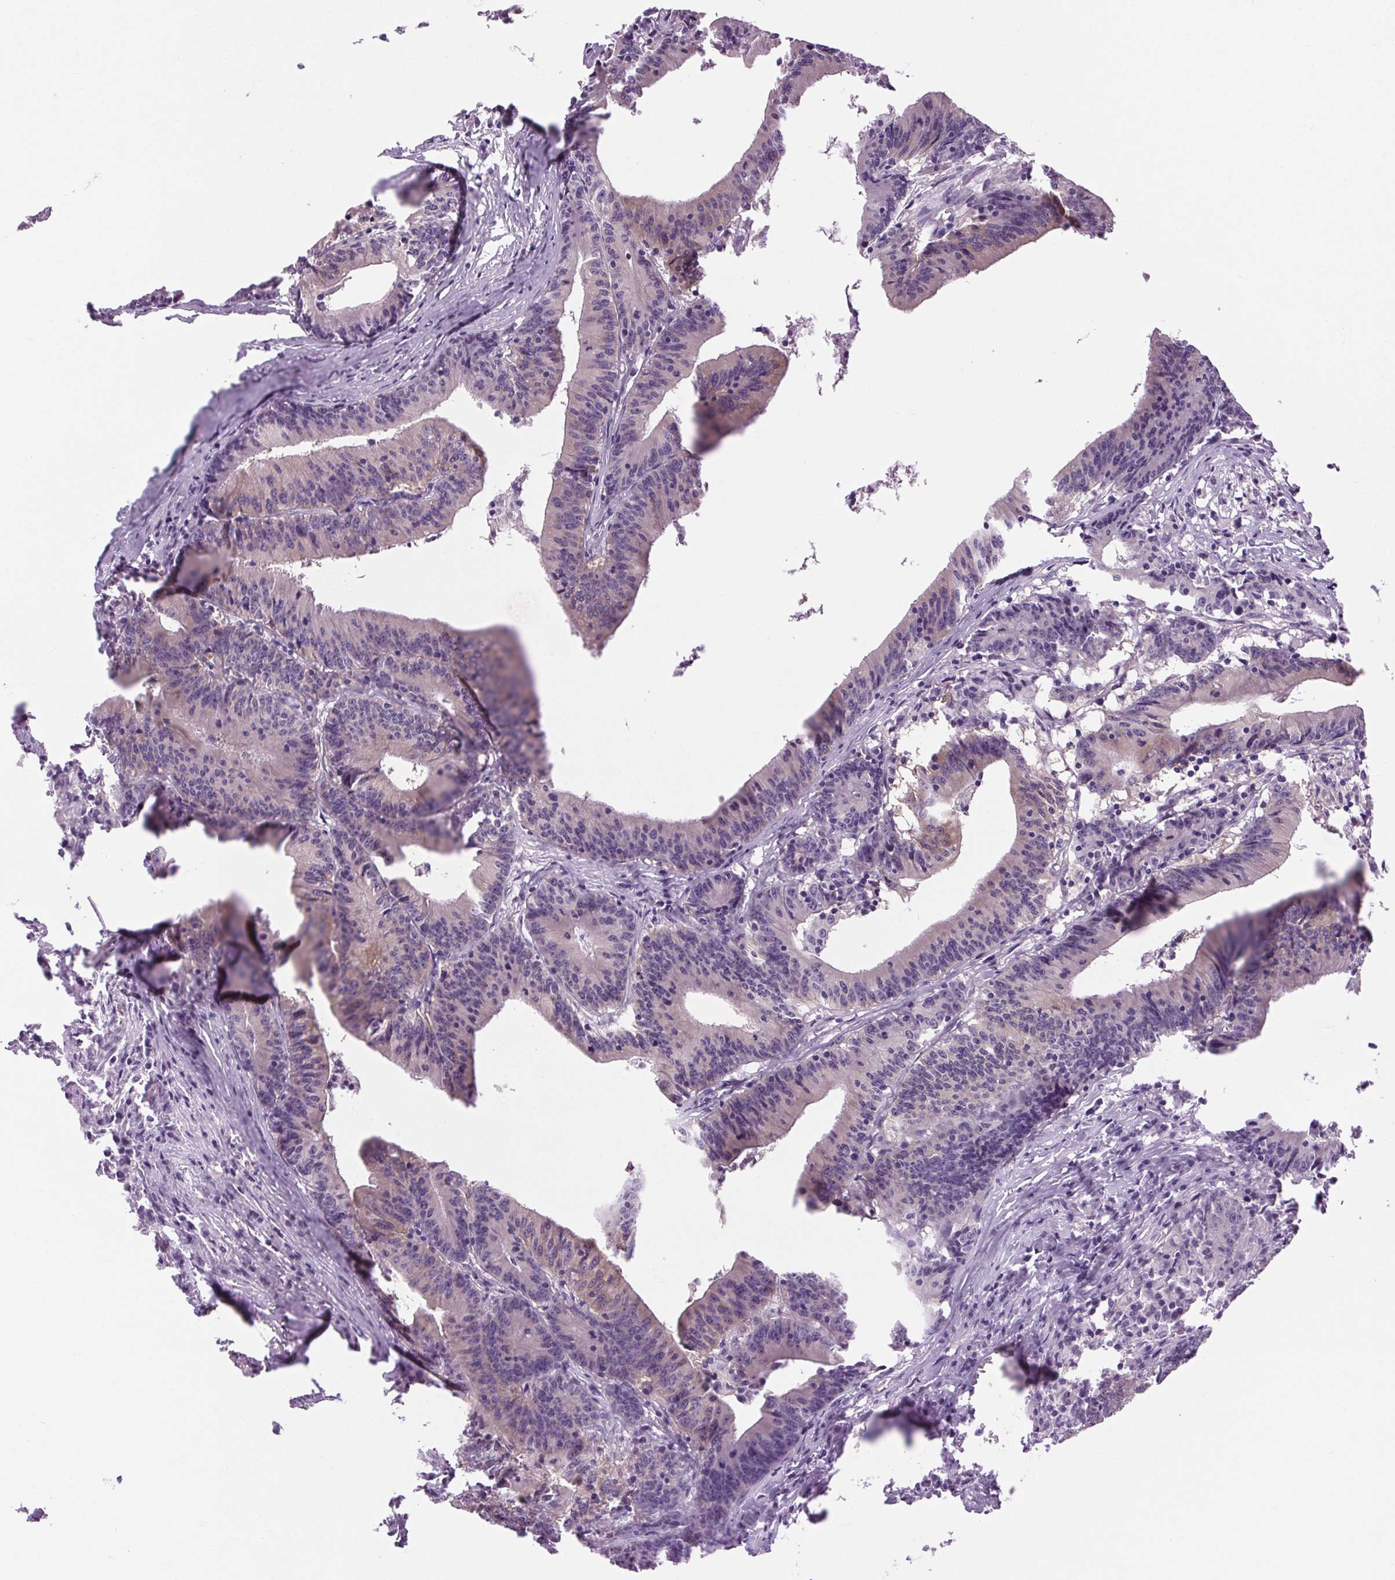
{"staining": {"intensity": "weak", "quantity": "<25%", "location": "cytoplasmic/membranous"}, "tissue": "colorectal cancer", "cell_type": "Tumor cells", "image_type": "cancer", "snomed": [{"axis": "morphology", "description": "Adenocarcinoma, NOS"}, {"axis": "topography", "description": "Colon"}], "caption": "This is an immunohistochemistry (IHC) histopathology image of colorectal cancer. There is no expression in tumor cells.", "gene": "SOWAHC", "patient": {"sex": "female", "age": 78}}